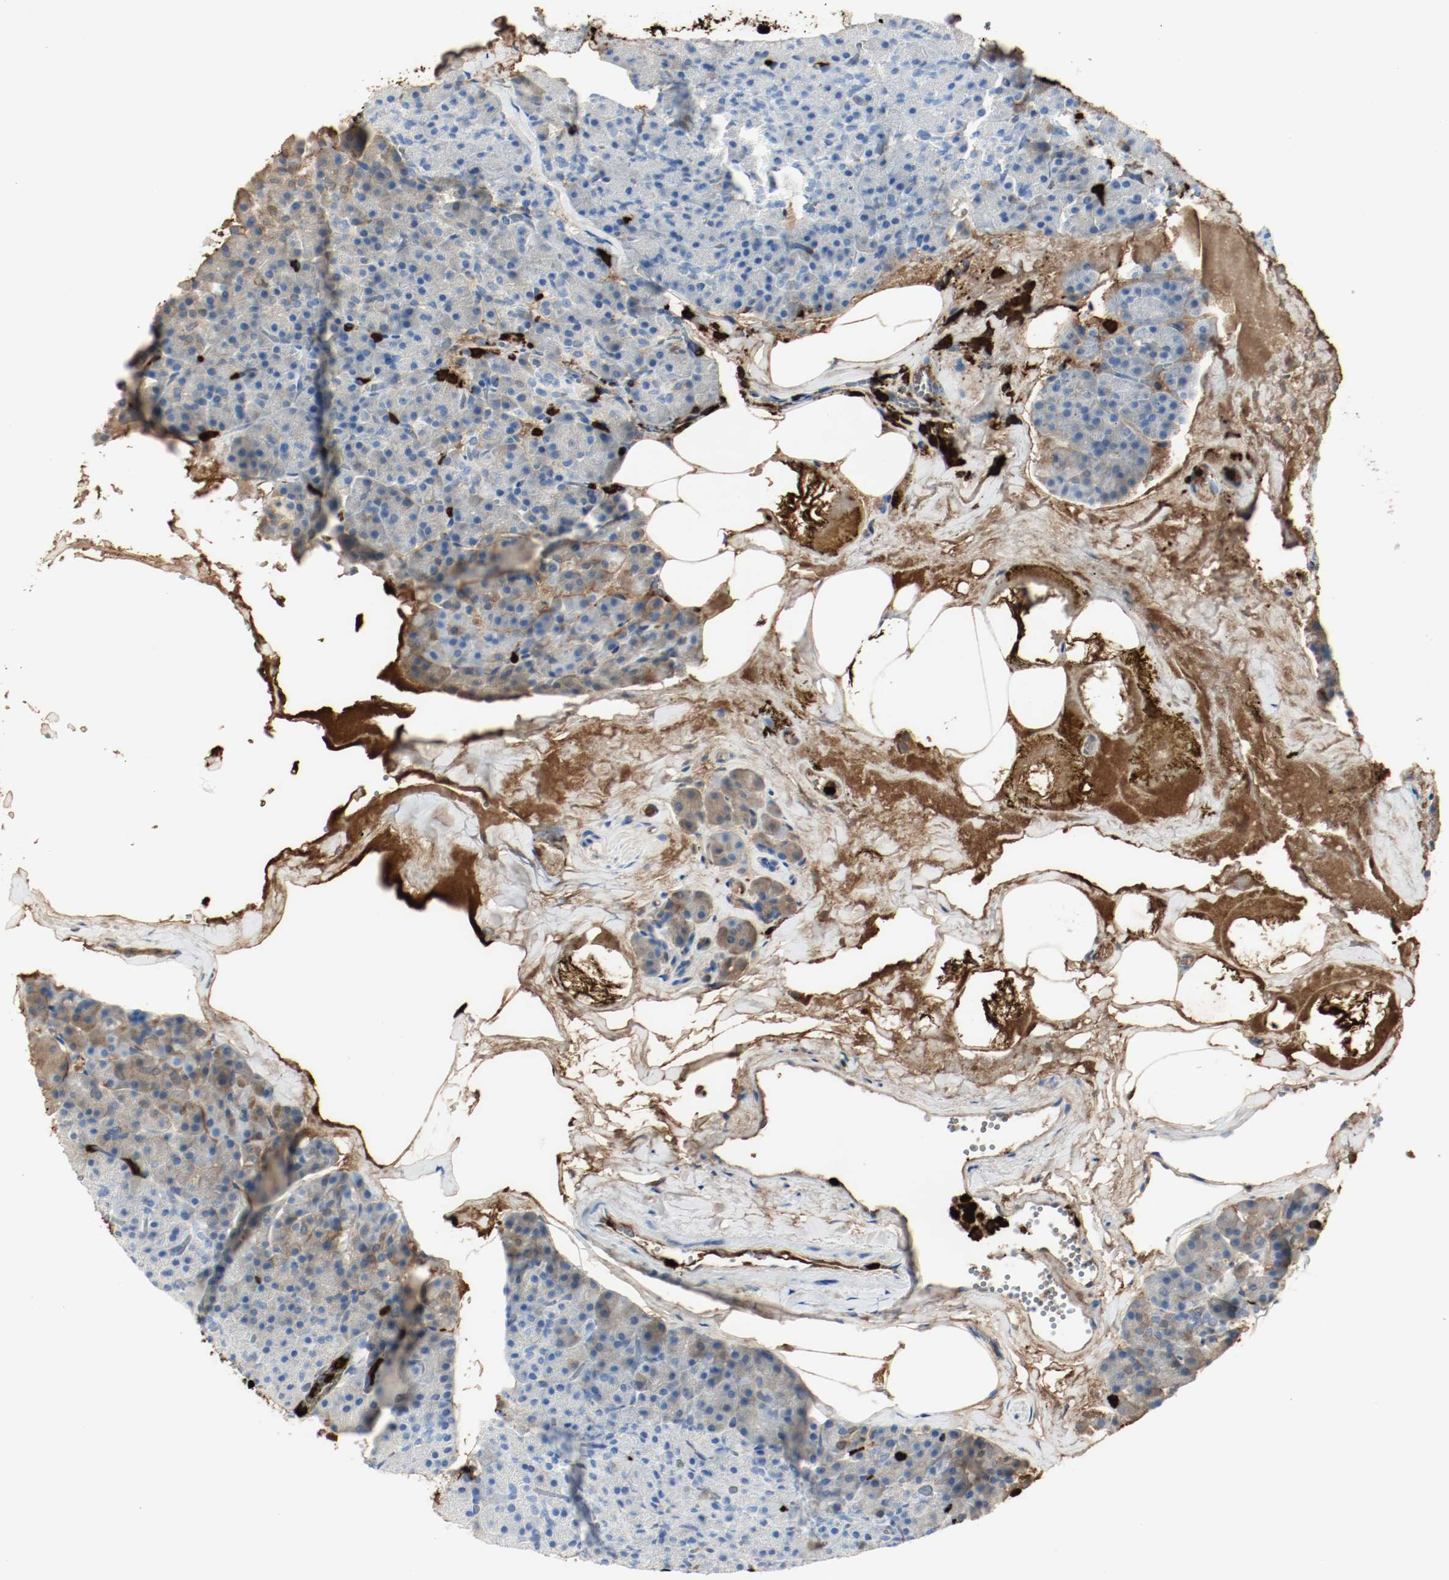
{"staining": {"intensity": "negative", "quantity": "none", "location": "none"}, "tissue": "pancreas", "cell_type": "Exocrine glandular cells", "image_type": "normal", "snomed": [{"axis": "morphology", "description": "Normal tissue, NOS"}, {"axis": "topography", "description": "Pancreas"}], "caption": "This is an immunohistochemistry histopathology image of normal pancreas. There is no staining in exocrine glandular cells.", "gene": "S100A9", "patient": {"sex": "female", "age": 35}}